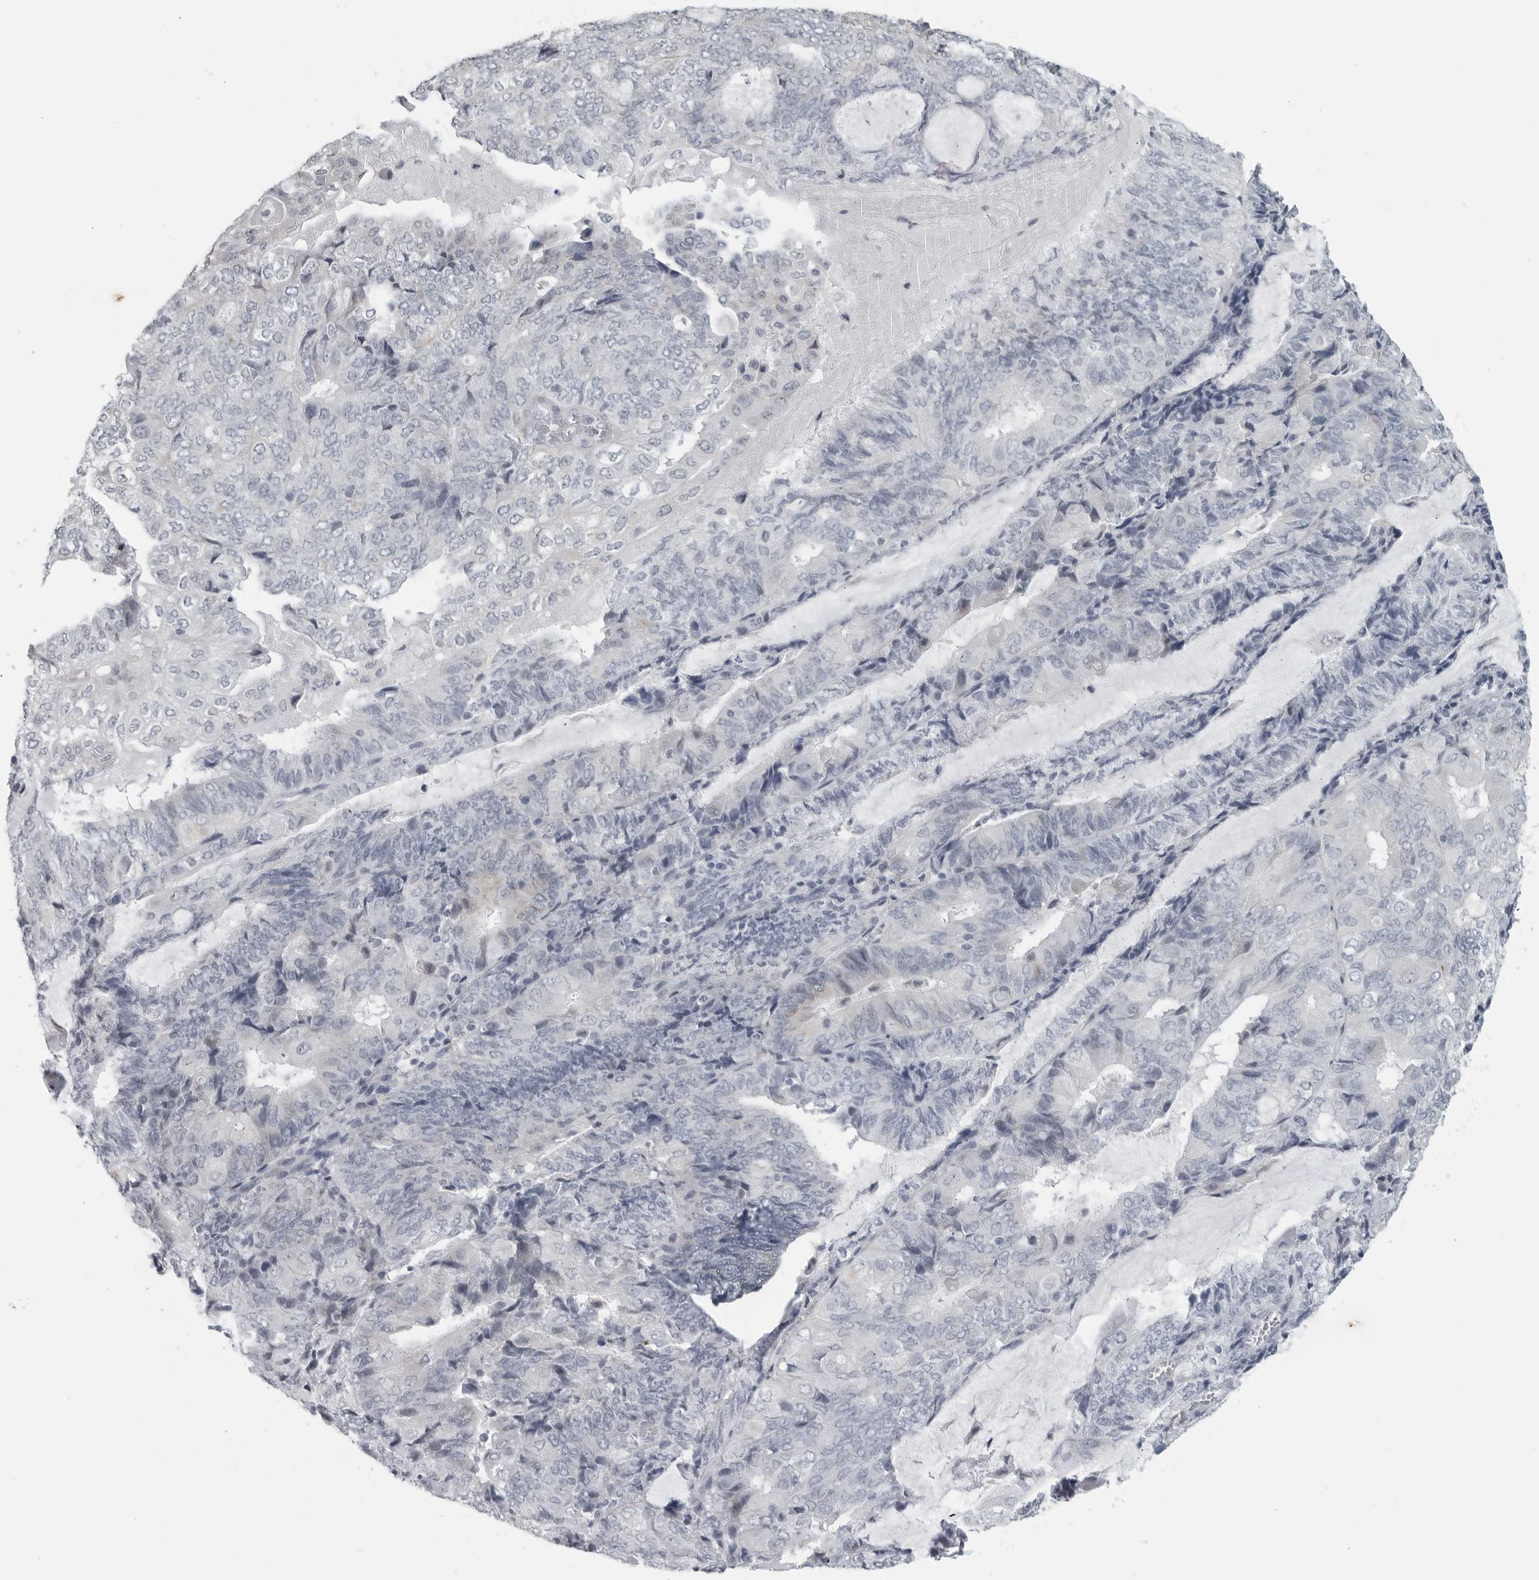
{"staining": {"intensity": "negative", "quantity": "none", "location": "none"}, "tissue": "endometrial cancer", "cell_type": "Tumor cells", "image_type": "cancer", "snomed": [{"axis": "morphology", "description": "Adenocarcinoma, NOS"}, {"axis": "topography", "description": "Endometrium"}], "caption": "A histopathology image of adenocarcinoma (endometrial) stained for a protein displays no brown staining in tumor cells.", "gene": "OPLAH", "patient": {"sex": "female", "age": 81}}